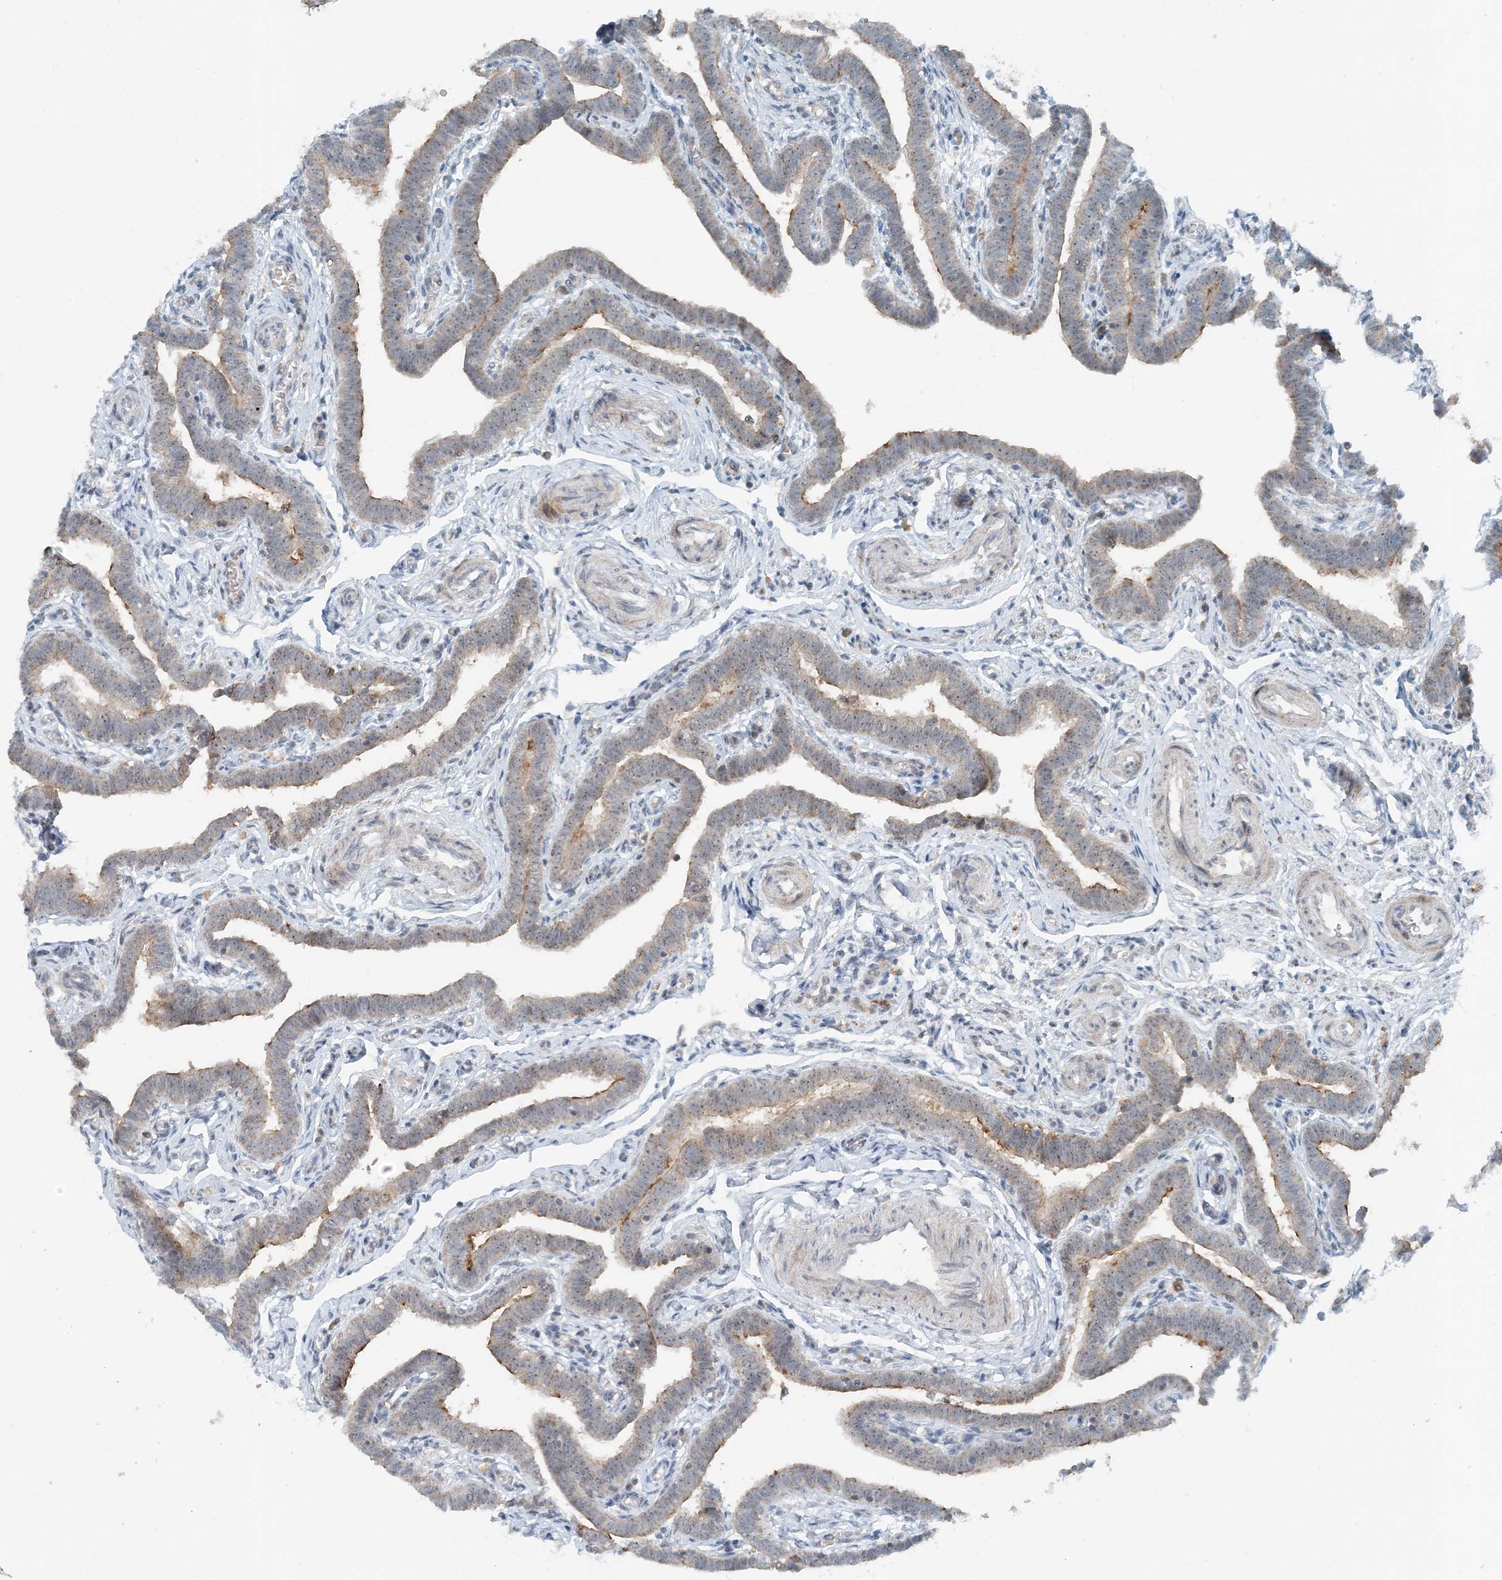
{"staining": {"intensity": "moderate", "quantity": "<25%", "location": "cytoplasmic/membranous"}, "tissue": "fallopian tube", "cell_type": "Glandular cells", "image_type": "normal", "snomed": [{"axis": "morphology", "description": "Normal tissue, NOS"}, {"axis": "topography", "description": "Fallopian tube"}], "caption": "IHC staining of benign fallopian tube, which shows low levels of moderate cytoplasmic/membranous positivity in about <25% of glandular cells indicating moderate cytoplasmic/membranous protein expression. The staining was performed using DAB (3,3'-diaminobenzidine) (brown) for protein detection and nuclei were counterstained in hematoxylin (blue).", "gene": "MITD1", "patient": {"sex": "female", "age": 36}}